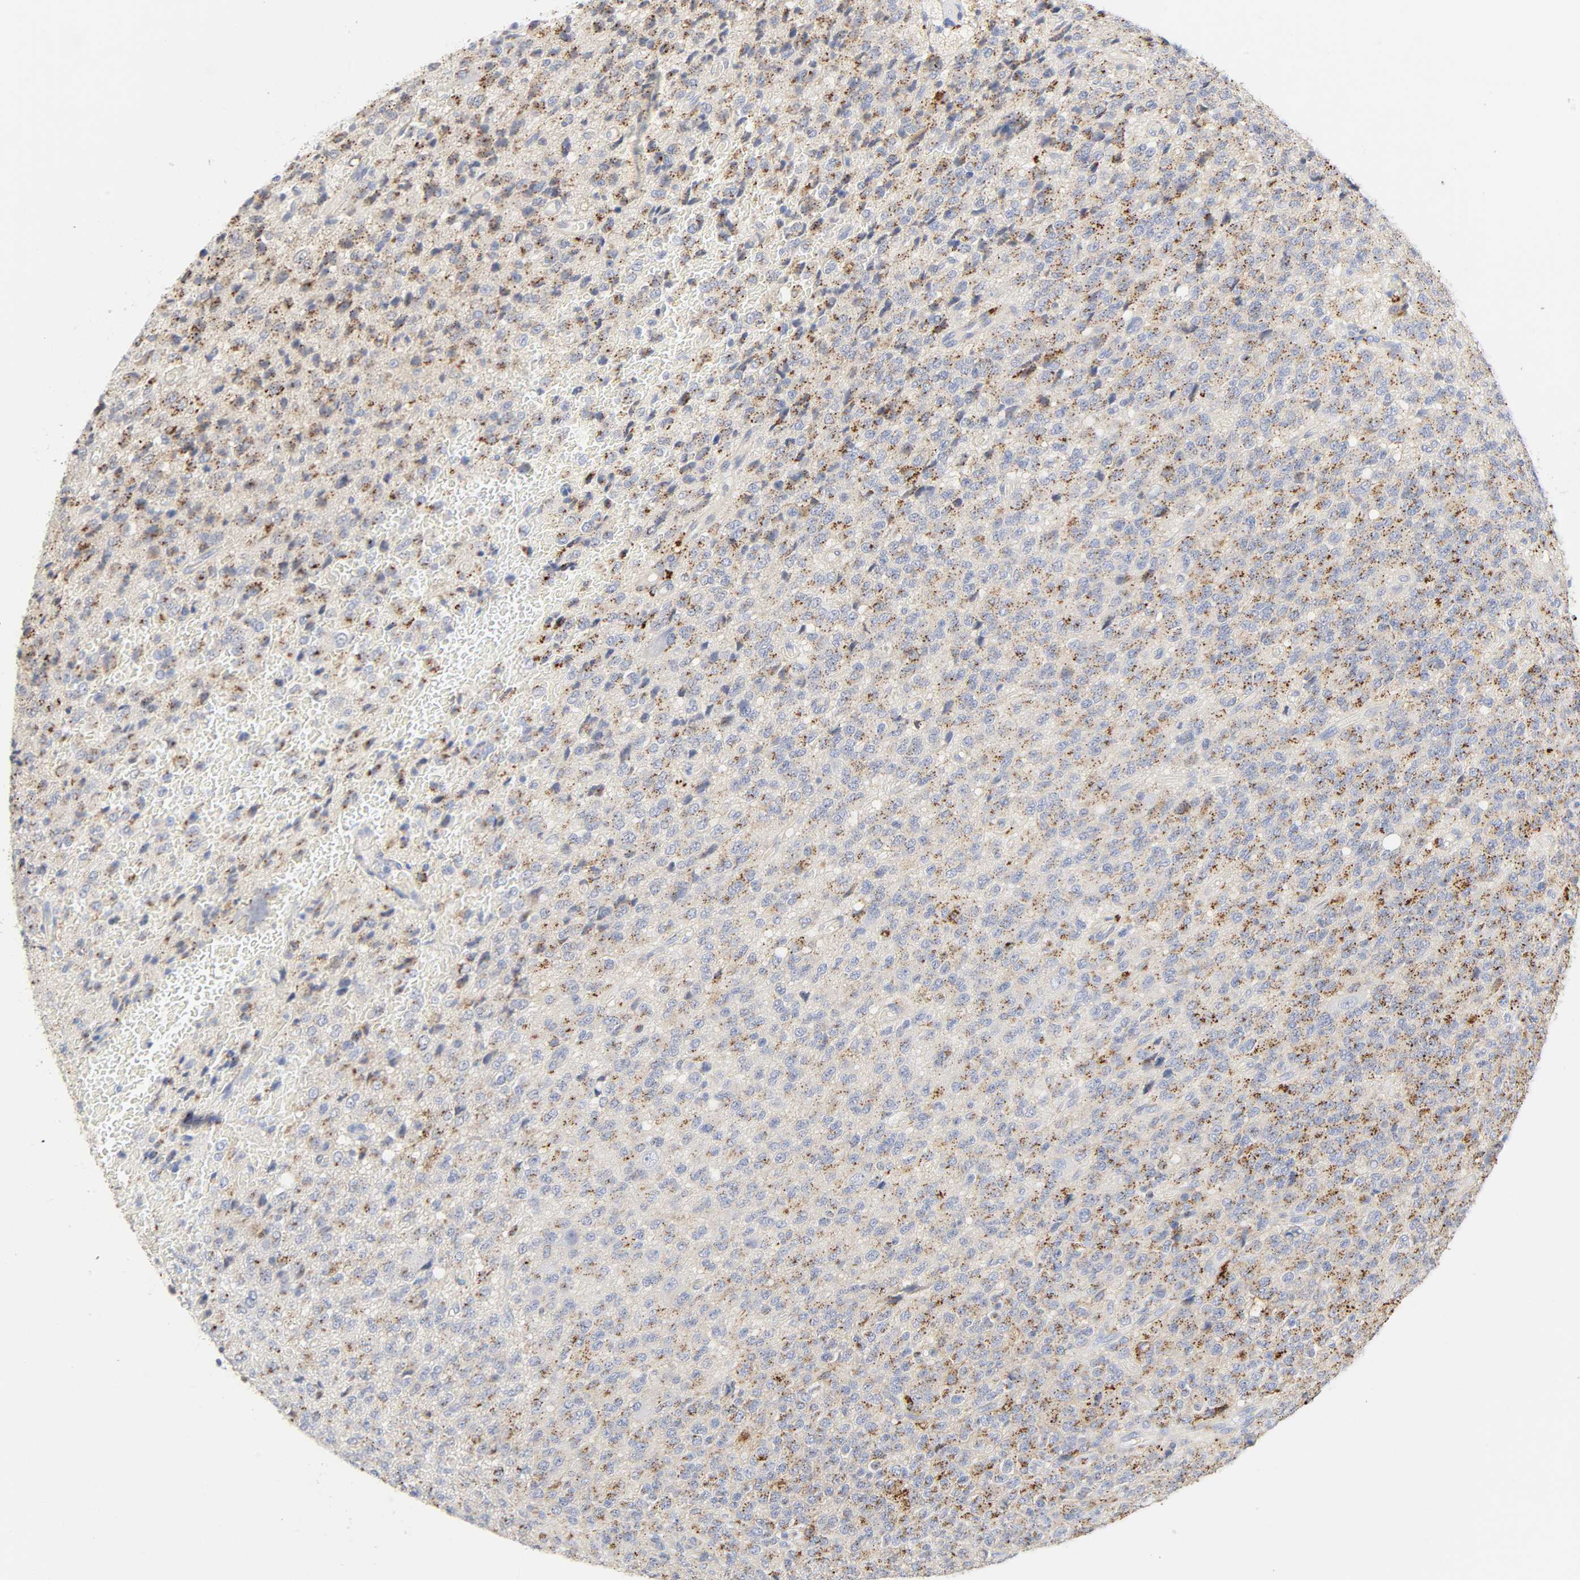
{"staining": {"intensity": "moderate", "quantity": ">75%", "location": "cytoplasmic/membranous"}, "tissue": "glioma", "cell_type": "Tumor cells", "image_type": "cancer", "snomed": [{"axis": "morphology", "description": "Glioma, malignant, High grade"}, {"axis": "topography", "description": "pancreas cauda"}], "caption": "Glioma stained for a protein exhibits moderate cytoplasmic/membranous positivity in tumor cells.", "gene": "MAGEB17", "patient": {"sex": "male", "age": 60}}